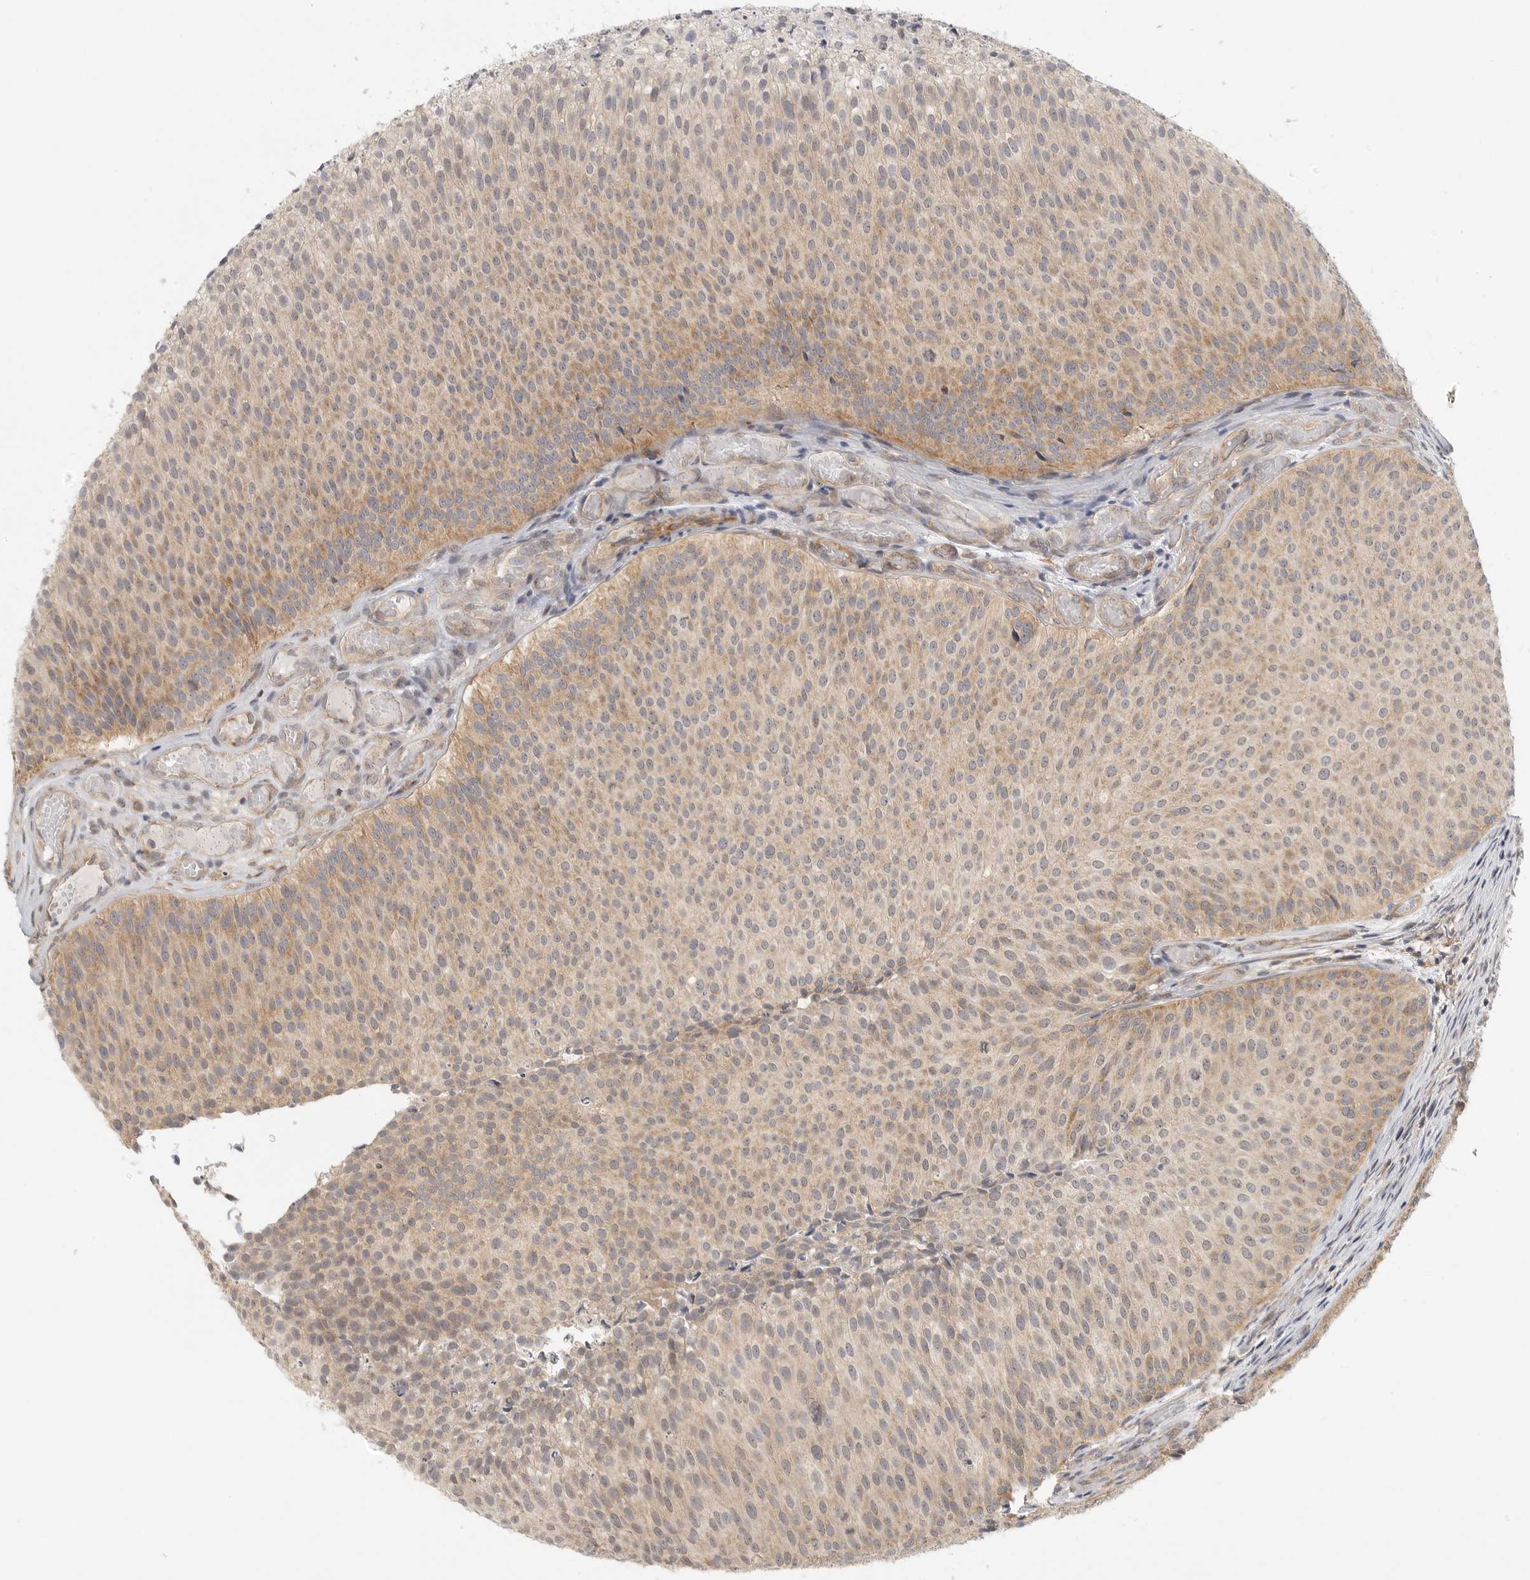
{"staining": {"intensity": "weak", "quantity": ">75%", "location": "cytoplasmic/membranous"}, "tissue": "urothelial cancer", "cell_type": "Tumor cells", "image_type": "cancer", "snomed": [{"axis": "morphology", "description": "Urothelial carcinoma, Low grade"}, {"axis": "topography", "description": "Urinary bladder"}], "caption": "A low amount of weak cytoplasmic/membranous expression is present in approximately >75% of tumor cells in urothelial cancer tissue. The protein is stained brown, and the nuclei are stained in blue (DAB IHC with brightfield microscopy, high magnification).", "gene": "HDAC6", "patient": {"sex": "male", "age": 86}}